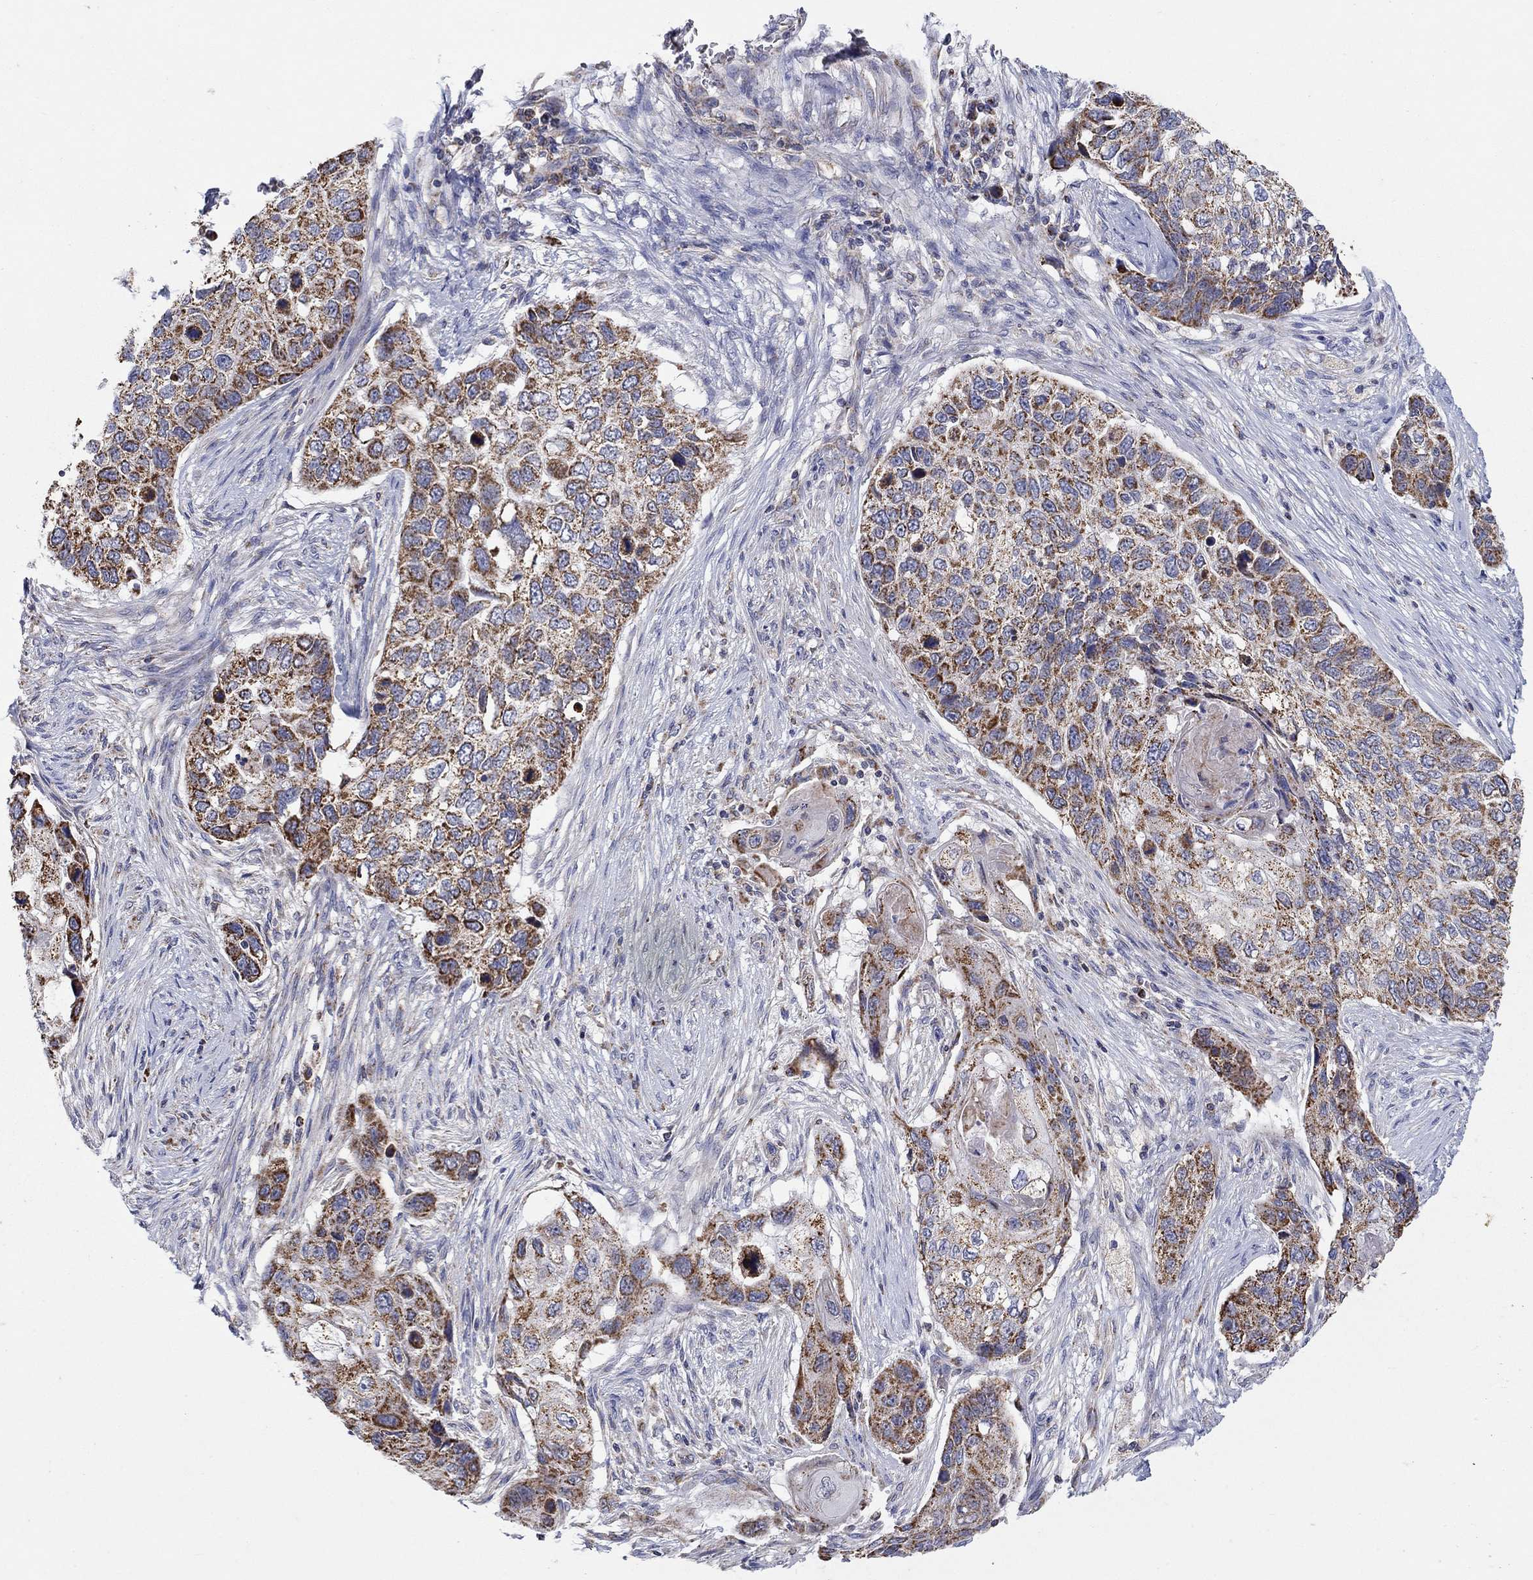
{"staining": {"intensity": "moderate", "quantity": ">75%", "location": "cytoplasmic/membranous"}, "tissue": "lung cancer", "cell_type": "Tumor cells", "image_type": "cancer", "snomed": [{"axis": "morphology", "description": "Normal tissue, NOS"}, {"axis": "morphology", "description": "Squamous cell carcinoma, NOS"}, {"axis": "topography", "description": "Bronchus"}, {"axis": "topography", "description": "Lung"}], "caption": "The micrograph shows staining of lung cancer (squamous cell carcinoma), revealing moderate cytoplasmic/membranous protein positivity (brown color) within tumor cells.", "gene": "HPS5", "patient": {"sex": "male", "age": 69}}